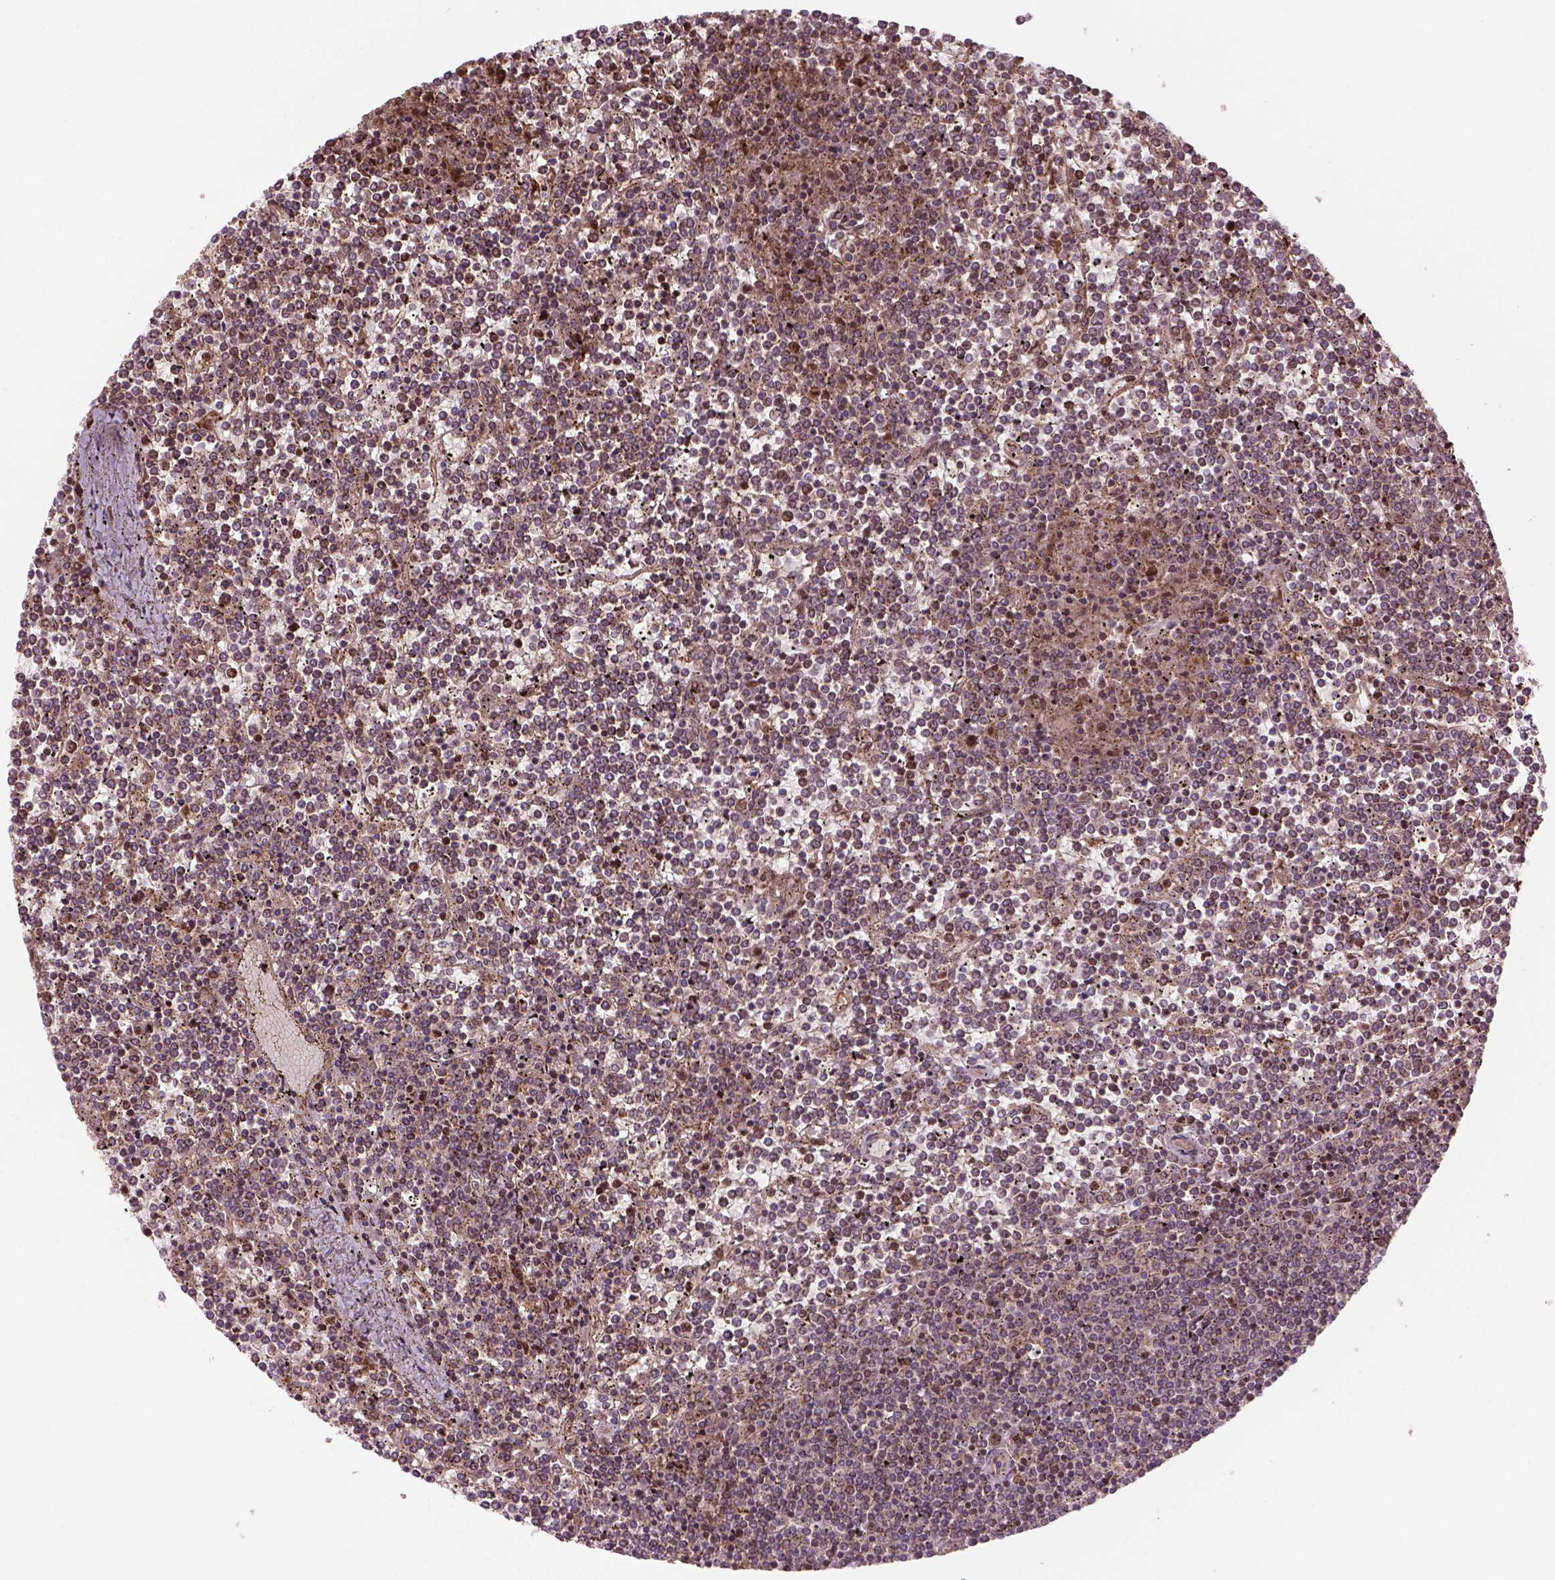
{"staining": {"intensity": "weak", "quantity": "25%-75%", "location": "cytoplasmic/membranous,nuclear"}, "tissue": "lymphoma", "cell_type": "Tumor cells", "image_type": "cancer", "snomed": [{"axis": "morphology", "description": "Malignant lymphoma, non-Hodgkin's type, Low grade"}, {"axis": "topography", "description": "Spleen"}], "caption": "Human malignant lymphoma, non-Hodgkin's type (low-grade) stained for a protein (brown) displays weak cytoplasmic/membranous and nuclear positive staining in about 25%-75% of tumor cells.", "gene": "PSMD11", "patient": {"sex": "female", "age": 19}}